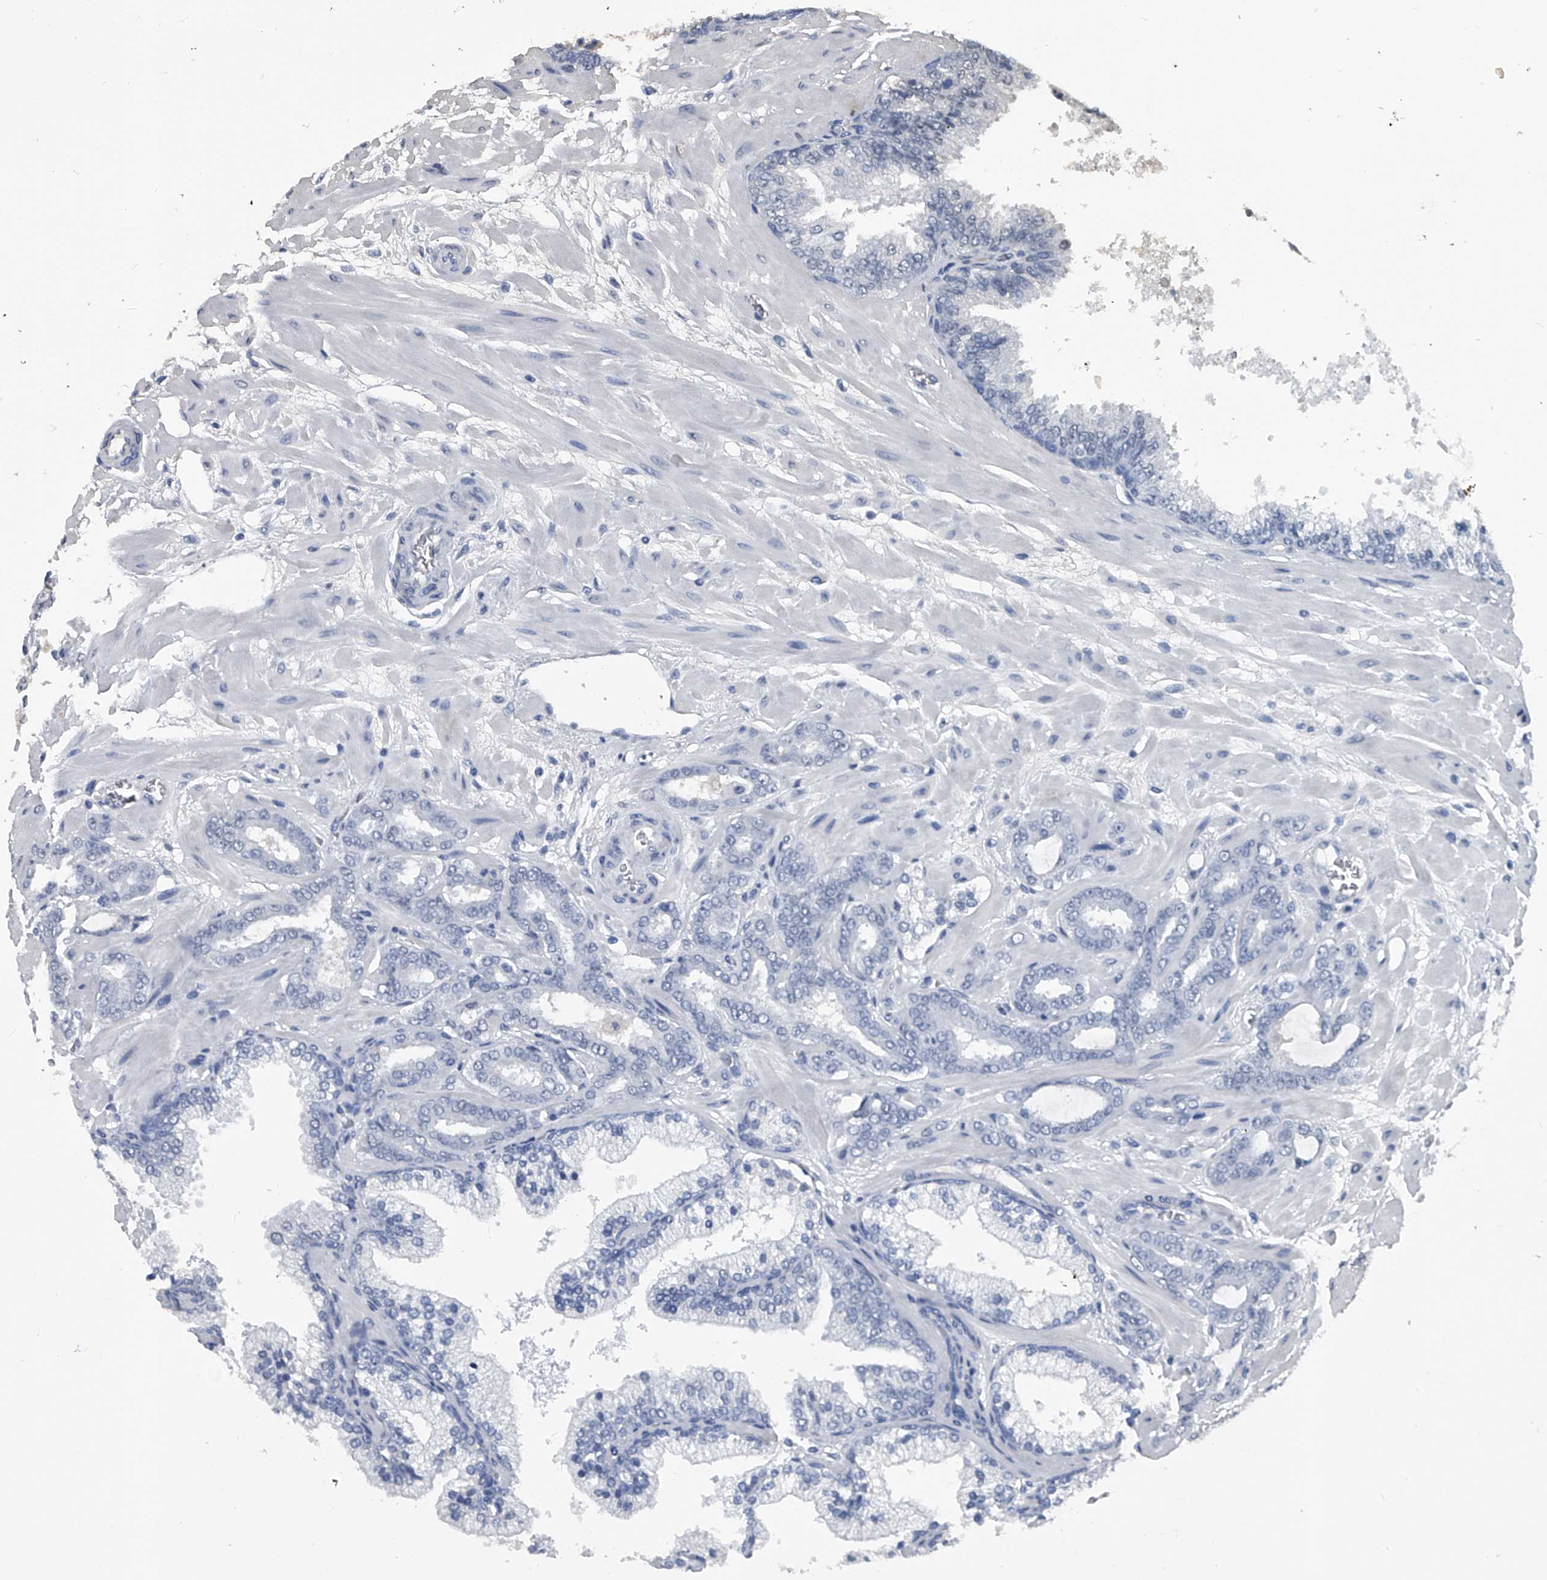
{"staining": {"intensity": "negative", "quantity": "none", "location": "none"}, "tissue": "prostate cancer", "cell_type": "Tumor cells", "image_type": "cancer", "snomed": [{"axis": "morphology", "description": "Adenocarcinoma, Low grade"}, {"axis": "topography", "description": "Prostate"}], "caption": "DAB (3,3'-diaminobenzidine) immunohistochemical staining of prostate adenocarcinoma (low-grade) reveals no significant positivity in tumor cells.", "gene": "MATR3", "patient": {"sex": "male", "age": 63}}